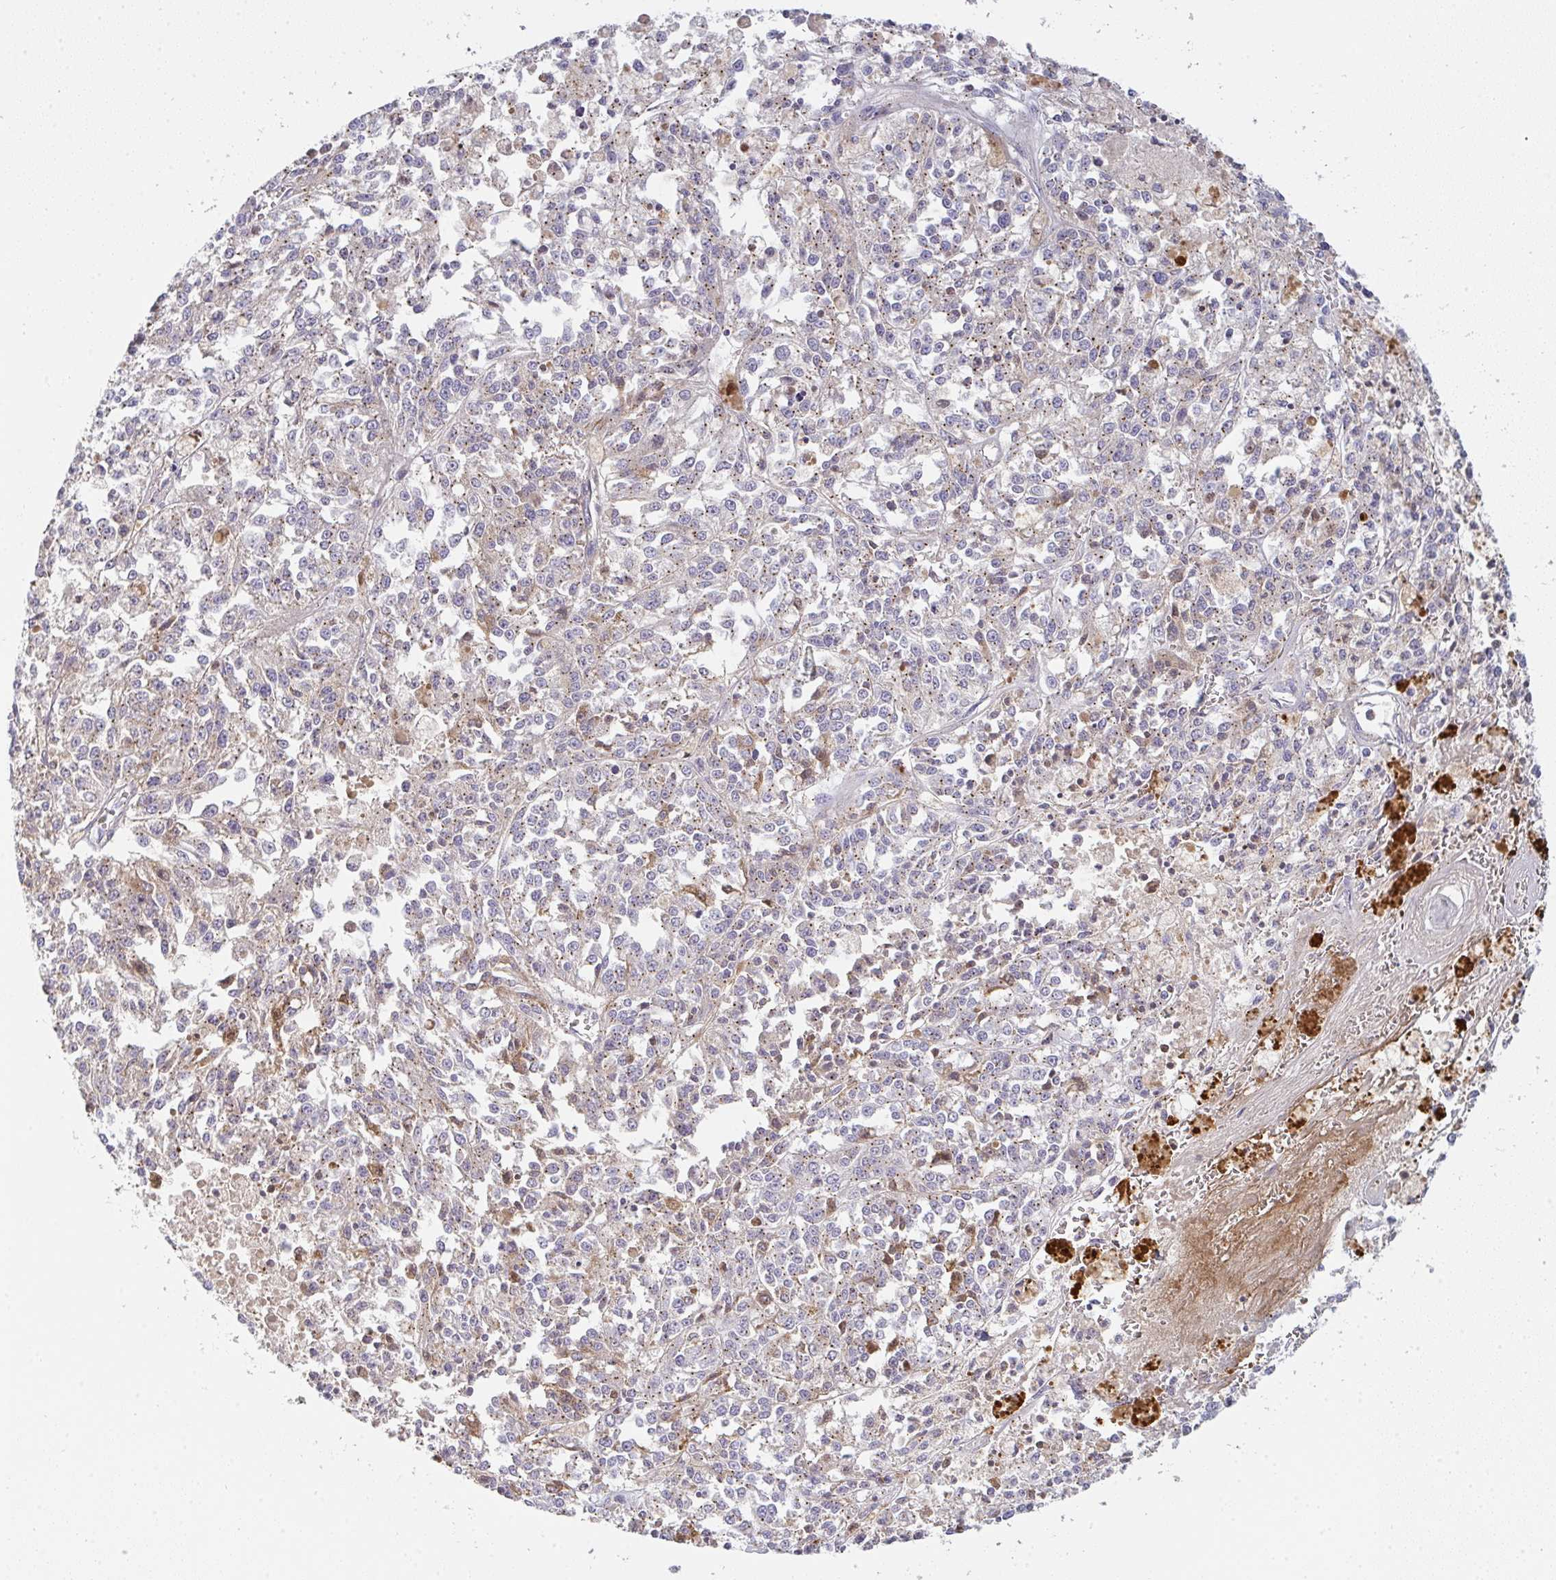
{"staining": {"intensity": "weak", "quantity": ">75%", "location": "cytoplasmic/membranous"}, "tissue": "melanoma", "cell_type": "Tumor cells", "image_type": "cancer", "snomed": [{"axis": "morphology", "description": "Malignant melanoma, NOS"}, {"axis": "topography", "description": "Skin"}], "caption": "Weak cytoplasmic/membranous protein expression is seen in approximately >75% of tumor cells in melanoma.", "gene": "SNX5", "patient": {"sex": "female", "age": 64}}